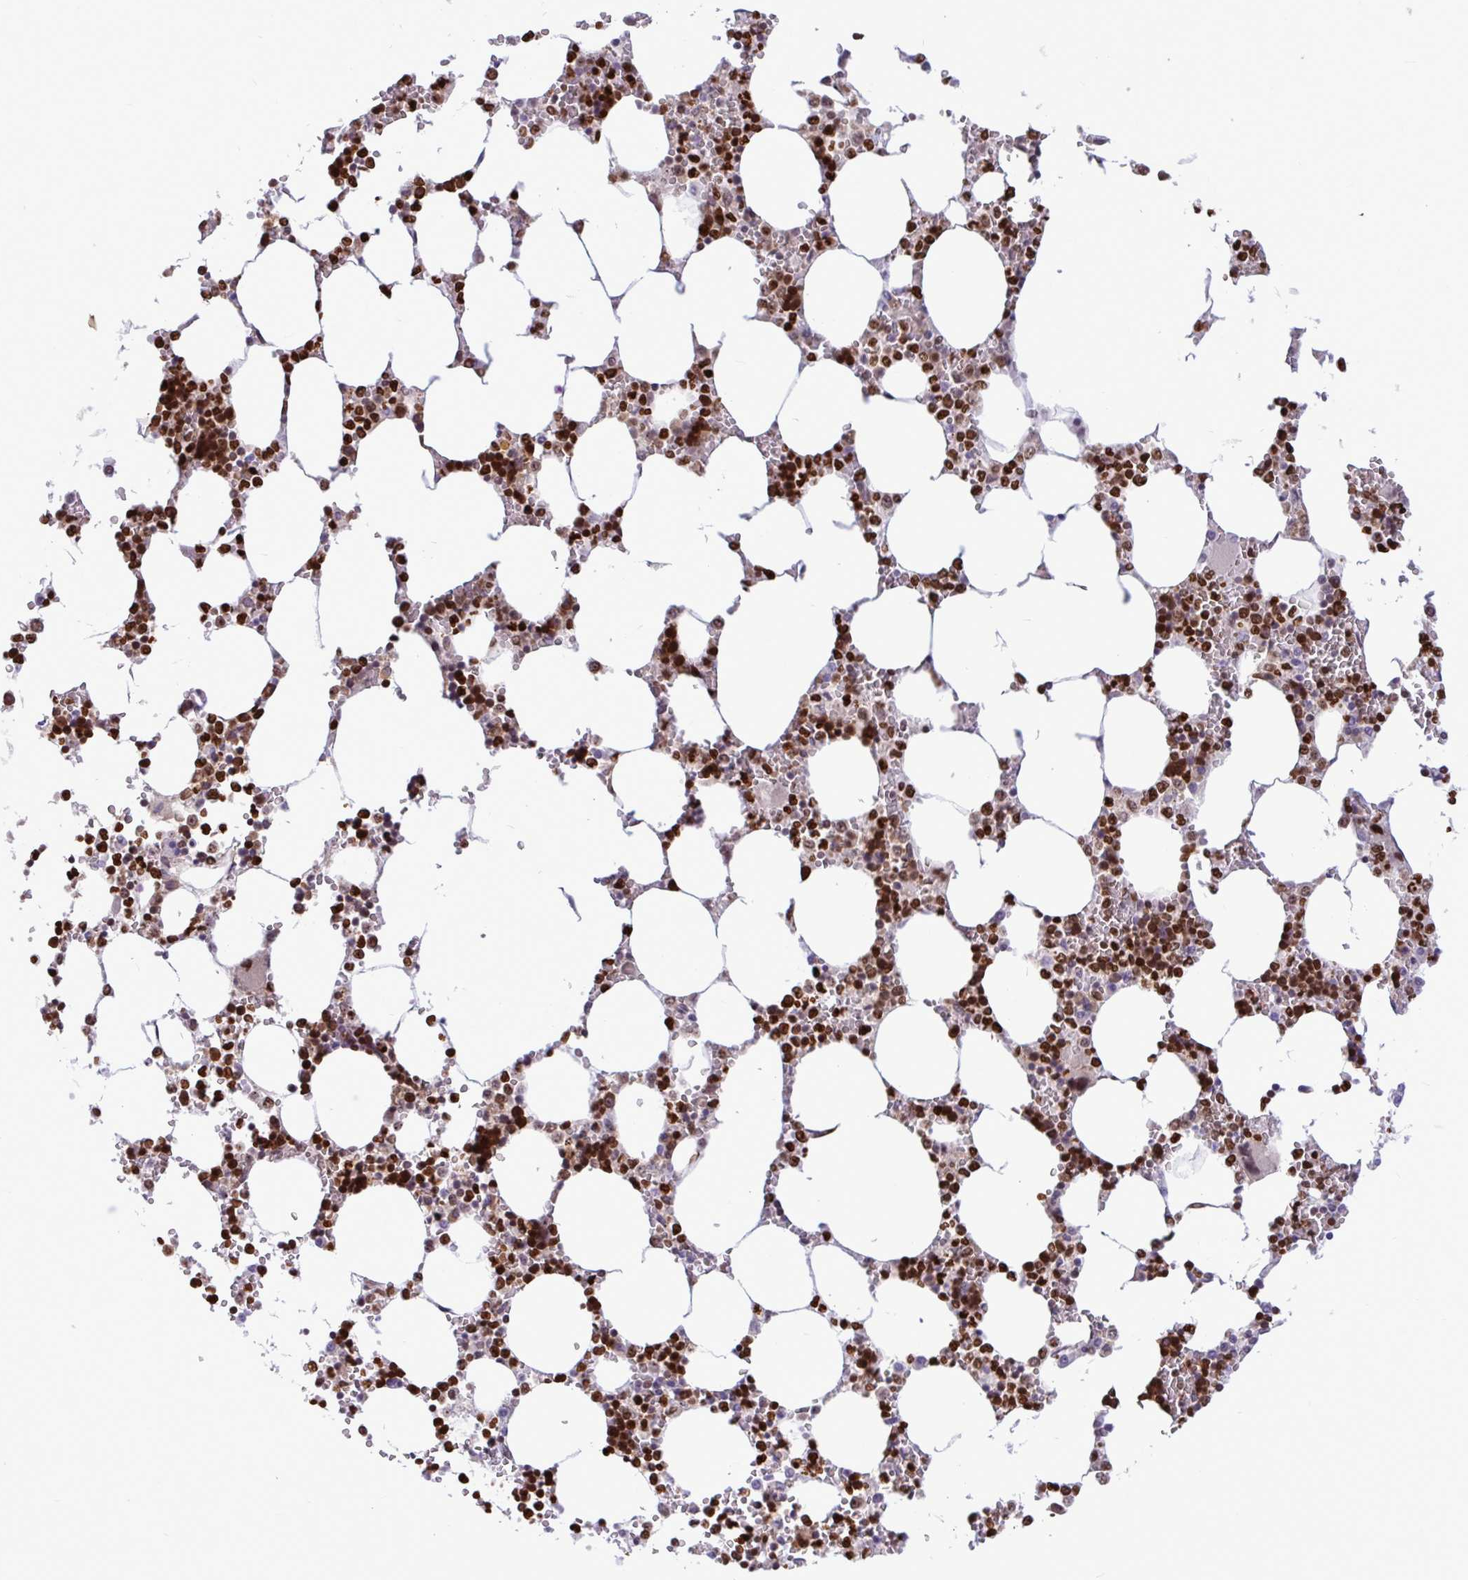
{"staining": {"intensity": "strong", "quantity": ">75%", "location": "nuclear"}, "tissue": "bone marrow", "cell_type": "Hematopoietic cells", "image_type": "normal", "snomed": [{"axis": "morphology", "description": "Normal tissue, NOS"}, {"axis": "topography", "description": "Bone marrow"}], "caption": "IHC photomicrograph of benign bone marrow: human bone marrow stained using immunohistochemistry reveals high levels of strong protein expression localized specifically in the nuclear of hematopoietic cells, appearing as a nuclear brown color.", "gene": "HMGB2", "patient": {"sex": "male", "age": 64}}